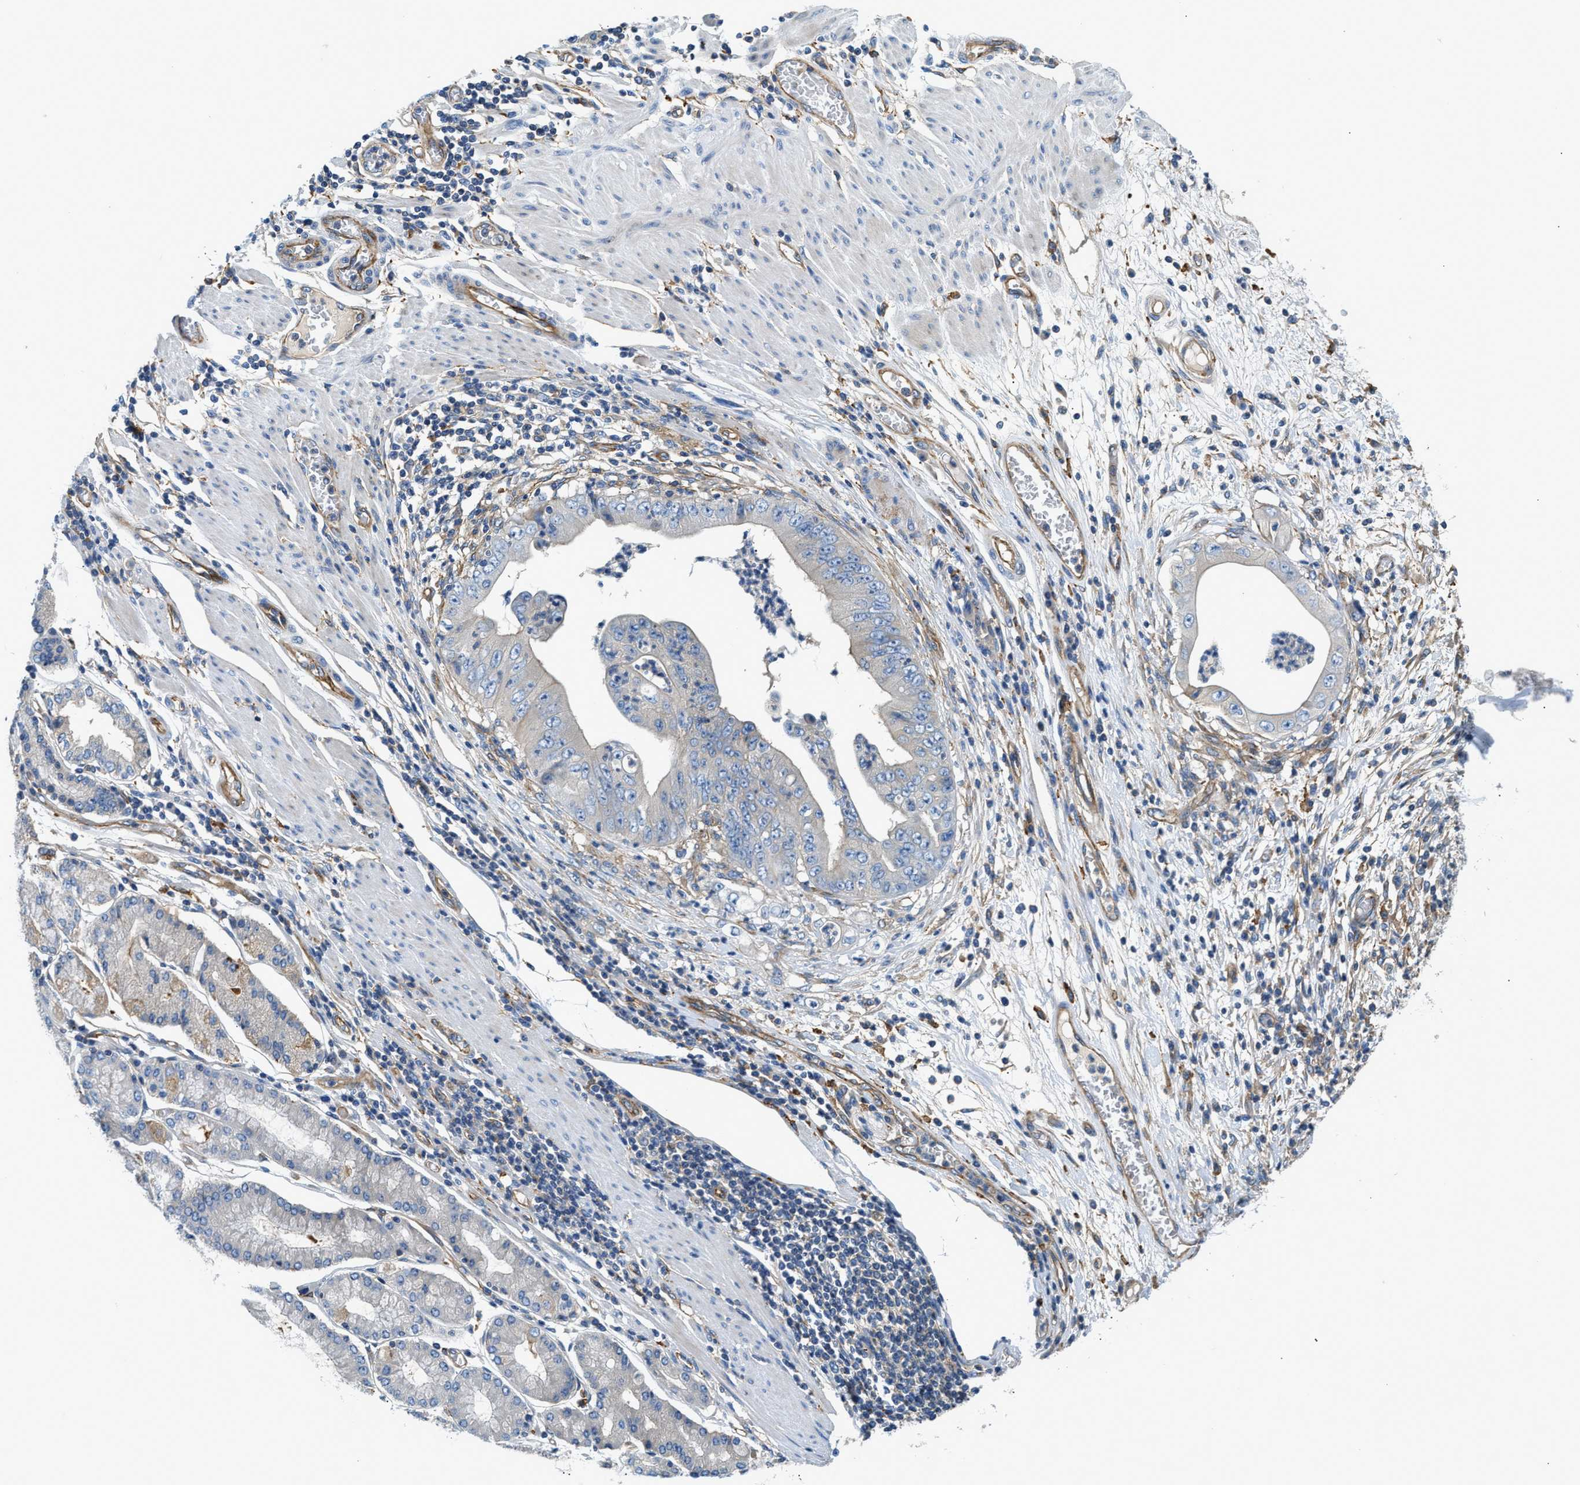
{"staining": {"intensity": "moderate", "quantity": "<25%", "location": "cytoplasmic/membranous"}, "tissue": "stomach cancer", "cell_type": "Tumor cells", "image_type": "cancer", "snomed": [{"axis": "morphology", "description": "Adenocarcinoma, NOS"}, {"axis": "topography", "description": "Stomach"}], "caption": "High-power microscopy captured an IHC photomicrograph of stomach adenocarcinoma, revealing moderate cytoplasmic/membranous staining in about <25% of tumor cells.", "gene": "NSUN7", "patient": {"sex": "female", "age": 73}}